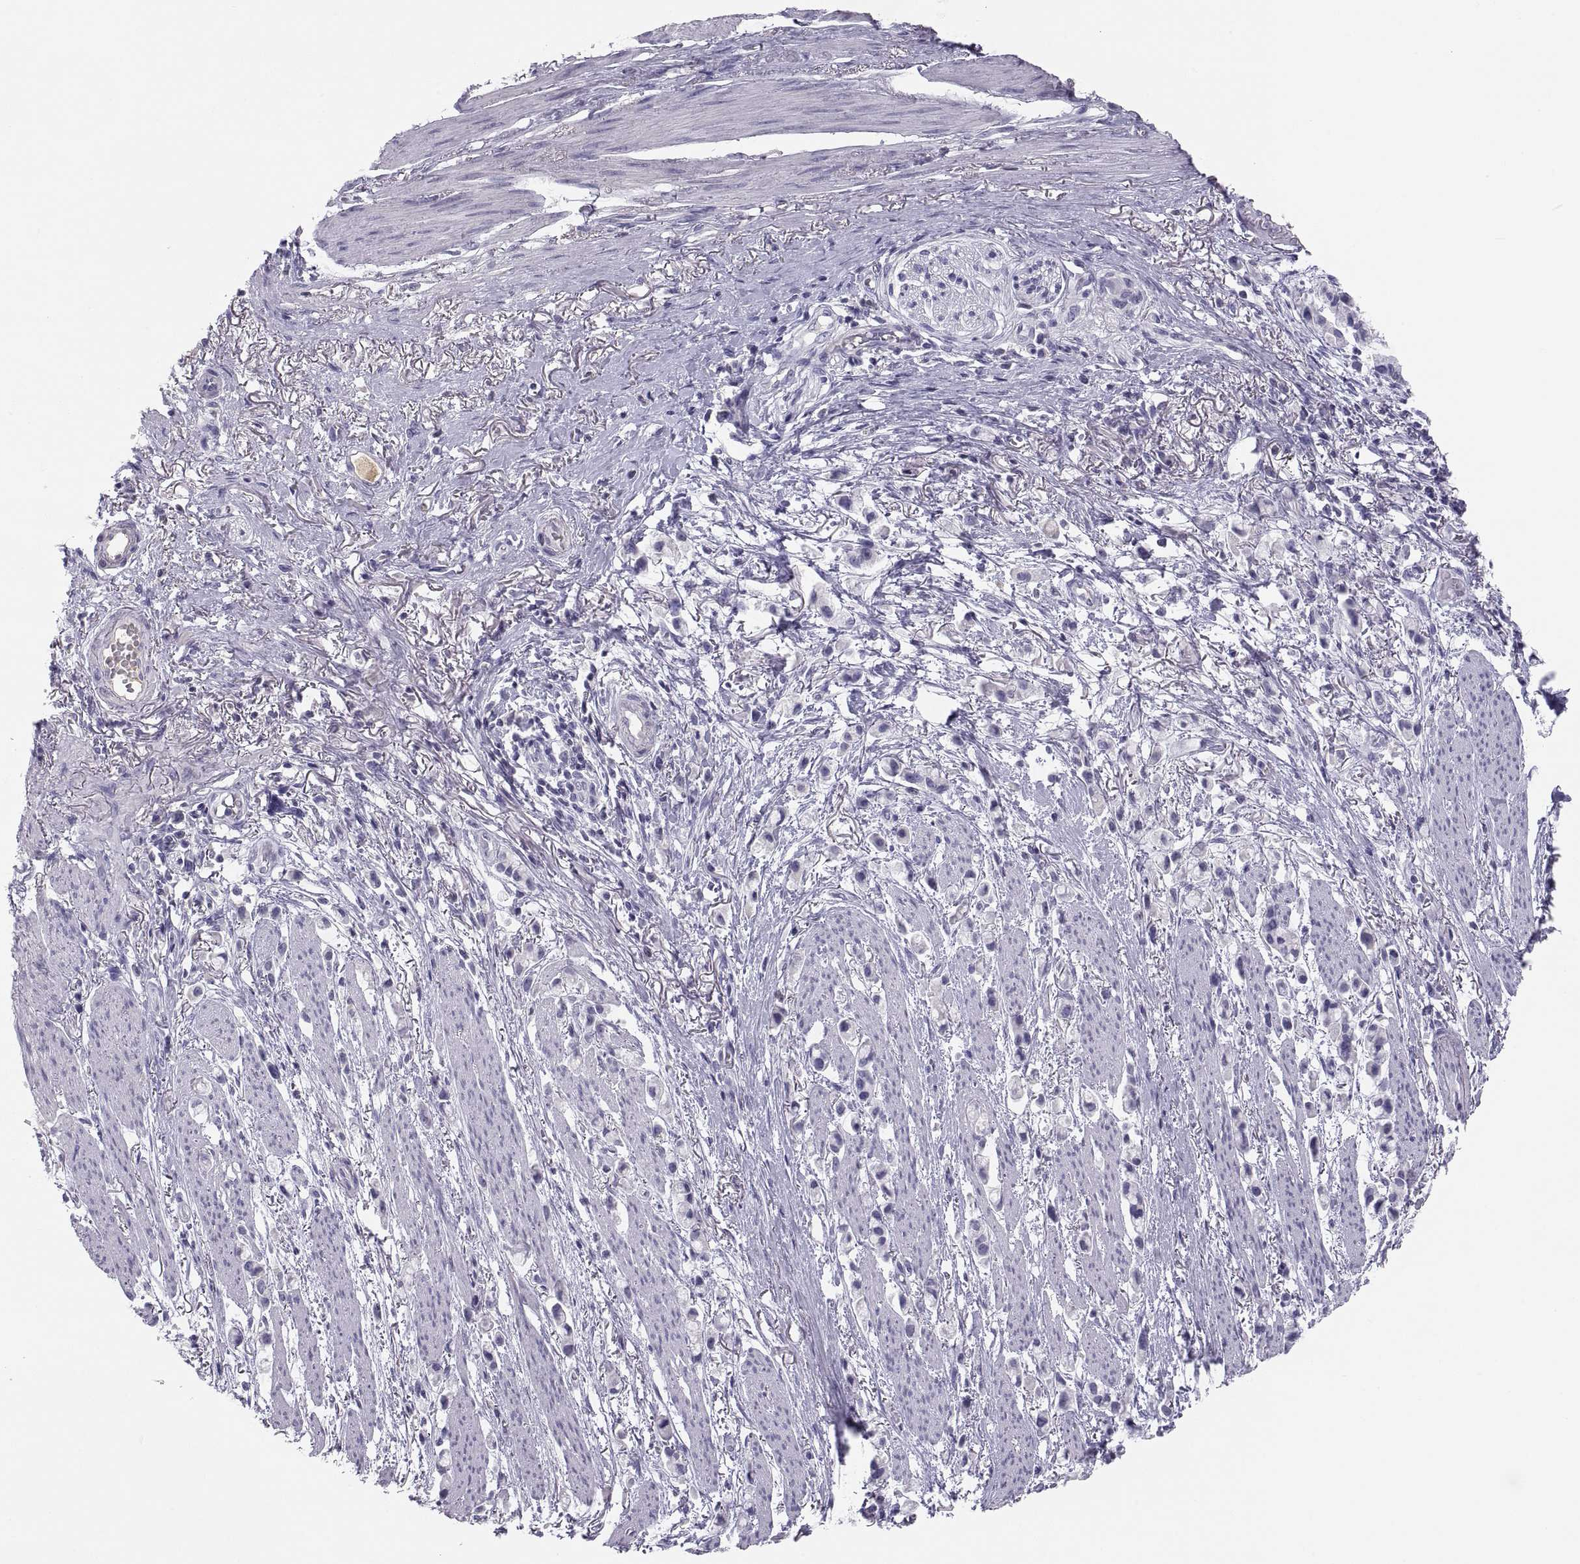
{"staining": {"intensity": "negative", "quantity": "none", "location": "none"}, "tissue": "stomach cancer", "cell_type": "Tumor cells", "image_type": "cancer", "snomed": [{"axis": "morphology", "description": "Adenocarcinoma, NOS"}, {"axis": "topography", "description": "Stomach"}], "caption": "A photomicrograph of stomach adenocarcinoma stained for a protein reveals no brown staining in tumor cells.", "gene": "MAGEB2", "patient": {"sex": "female", "age": 81}}